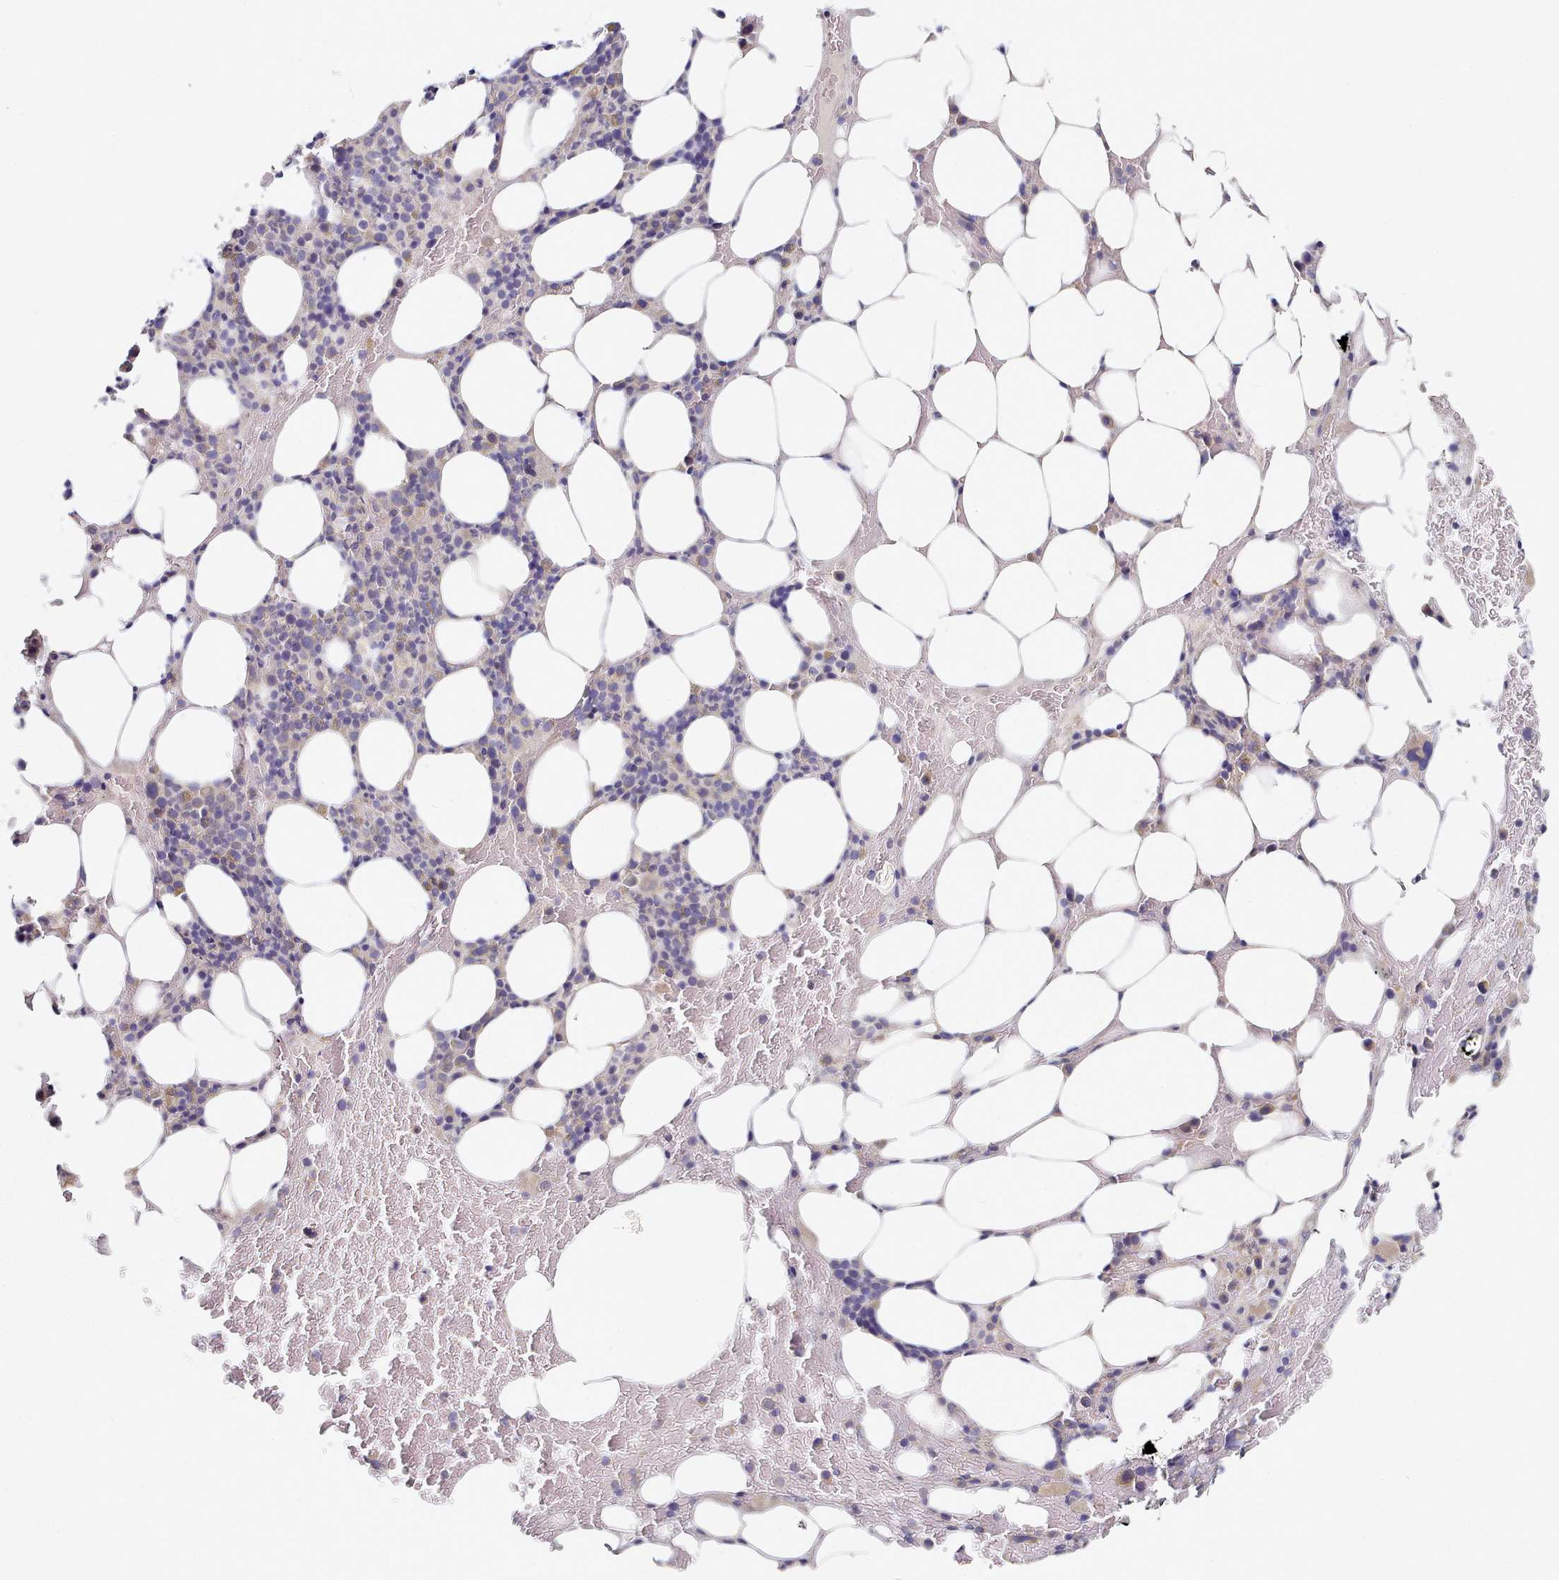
{"staining": {"intensity": "negative", "quantity": "none", "location": "none"}, "tissue": "bone marrow", "cell_type": "Hematopoietic cells", "image_type": "normal", "snomed": [{"axis": "morphology", "description": "Normal tissue, NOS"}, {"axis": "topography", "description": "Bone marrow"}], "caption": "Hematopoietic cells show no significant protein expression in normal bone marrow. (DAB (3,3'-diaminobenzidine) immunohistochemistry with hematoxylin counter stain).", "gene": "TYW1B", "patient": {"sex": "male", "age": 78}}